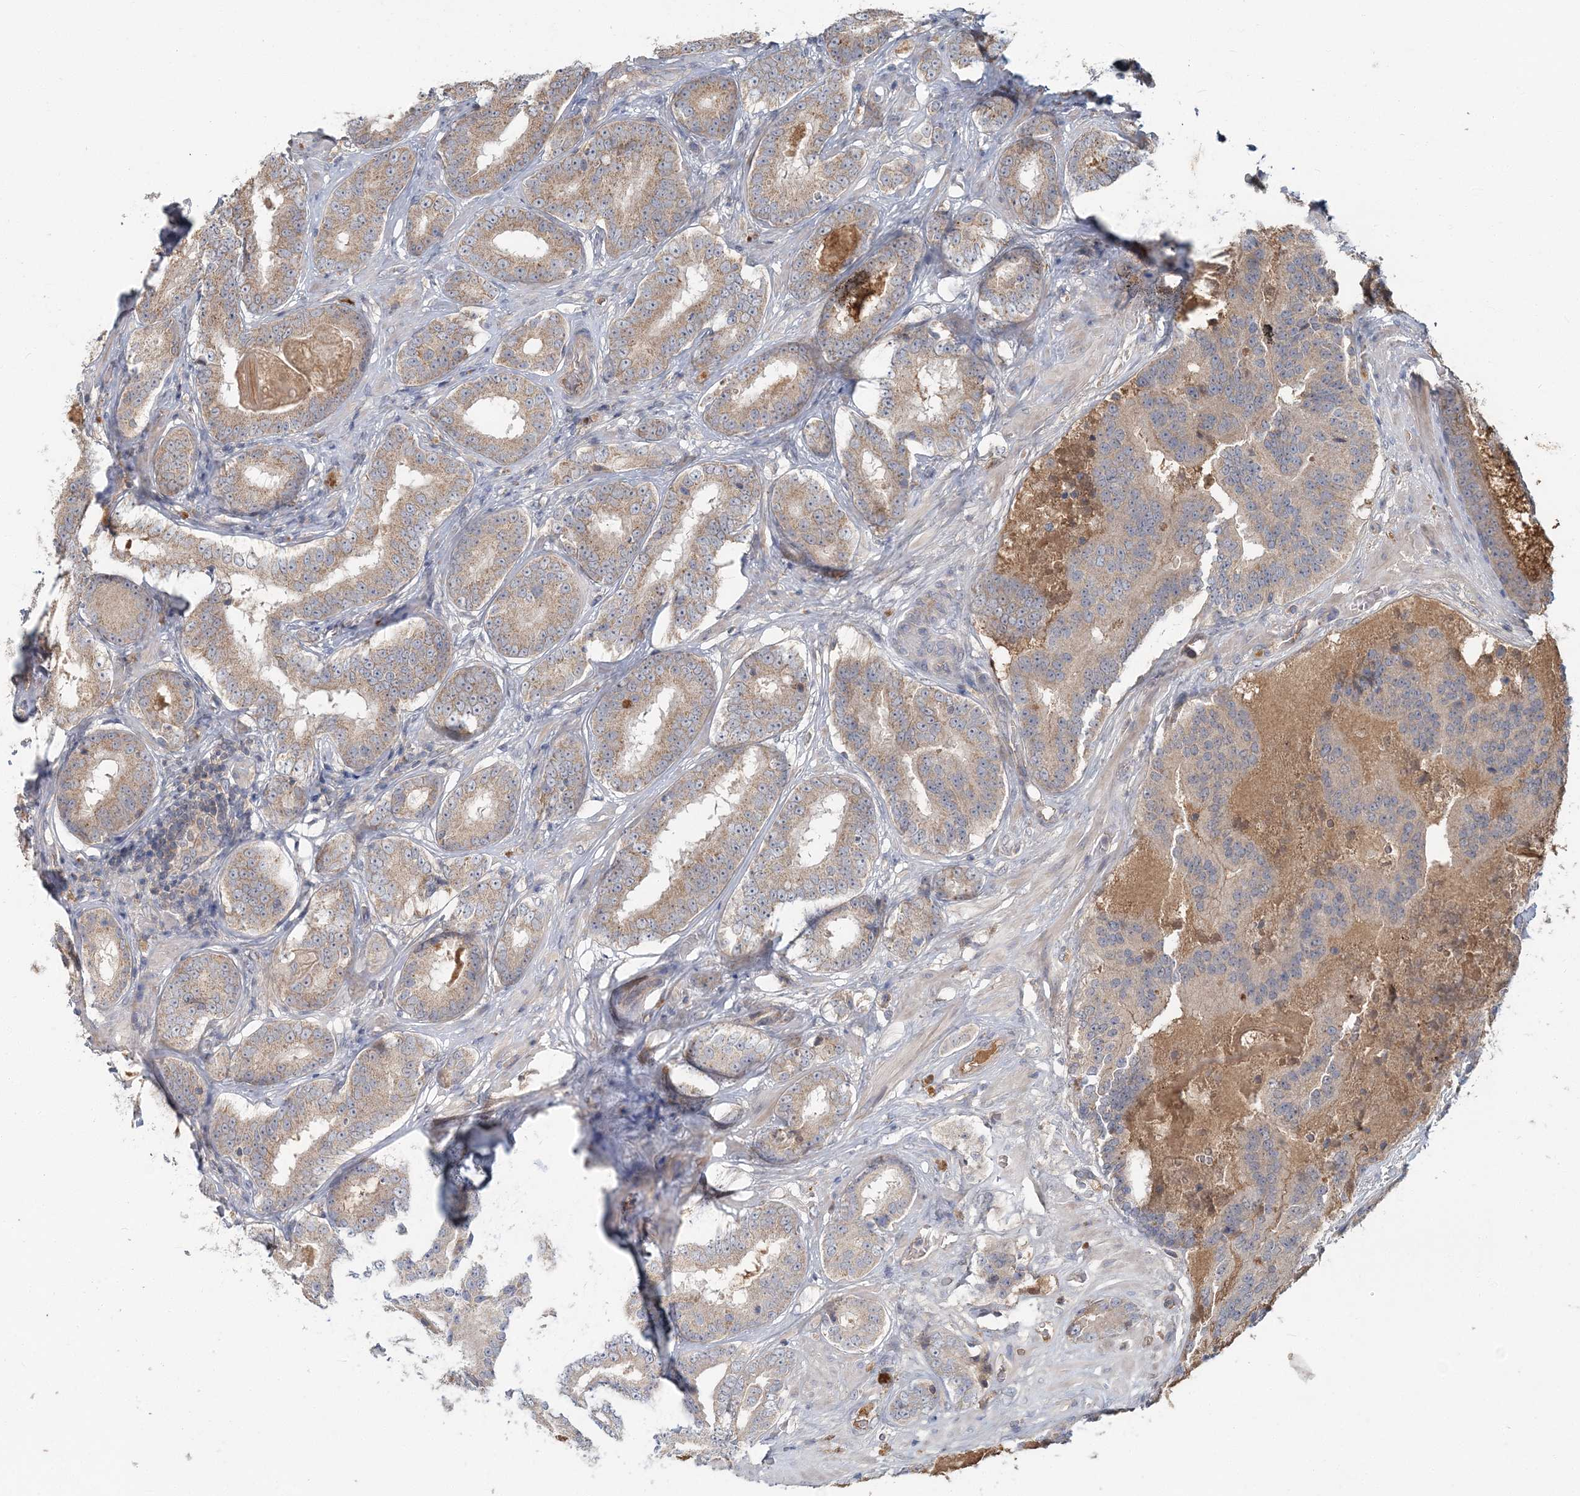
{"staining": {"intensity": "weak", "quantity": ">75%", "location": "cytoplasmic/membranous"}, "tissue": "prostate cancer", "cell_type": "Tumor cells", "image_type": "cancer", "snomed": [{"axis": "morphology", "description": "Adenocarcinoma, High grade"}, {"axis": "topography", "description": "Prostate"}], "caption": "Immunohistochemistry (IHC) image of prostate cancer stained for a protein (brown), which shows low levels of weak cytoplasmic/membranous expression in approximately >75% of tumor cells.", "gene": "RNF25", "patient": {"sex": "male", "age": 57}}